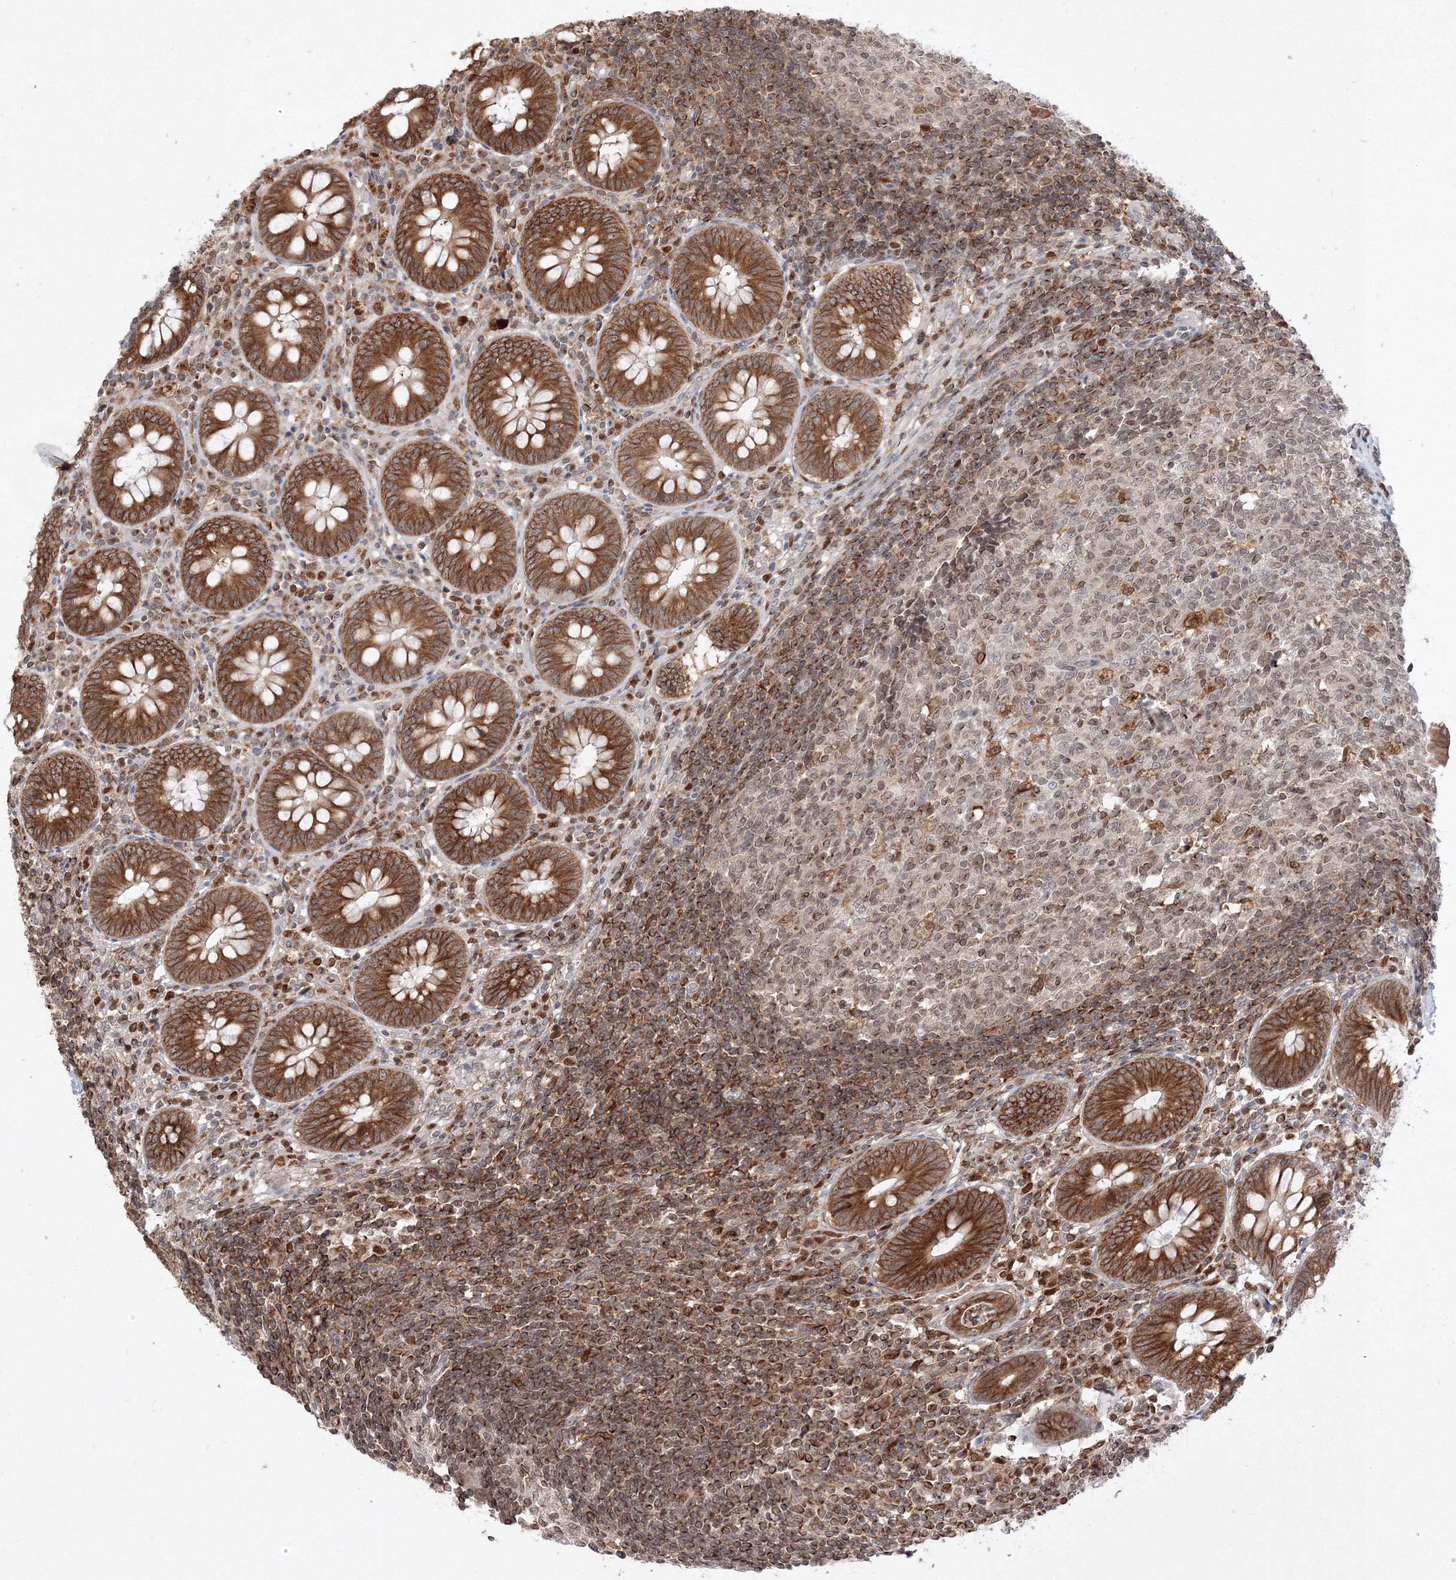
{"staining": {"intensity": "strong", "quantity": ">75%", "location": "cytoplasmic/membranous"}, "tissue": "appendix", "cell_type": "Glandular cells", "image_type": "normal", "snomed": [{"axis": "morphology", "description": "Normal tissue, NOS"}, {"axis": "topography", "description": "Appendix"}], "caption": "Human appendix stained for a protein (brown) shows strong cytoplasmic/membranous positive positivity in approximately >75% of glandular cells.", "gene": "TMEM50B", "patient": {"sex": "female", "age": 54}}